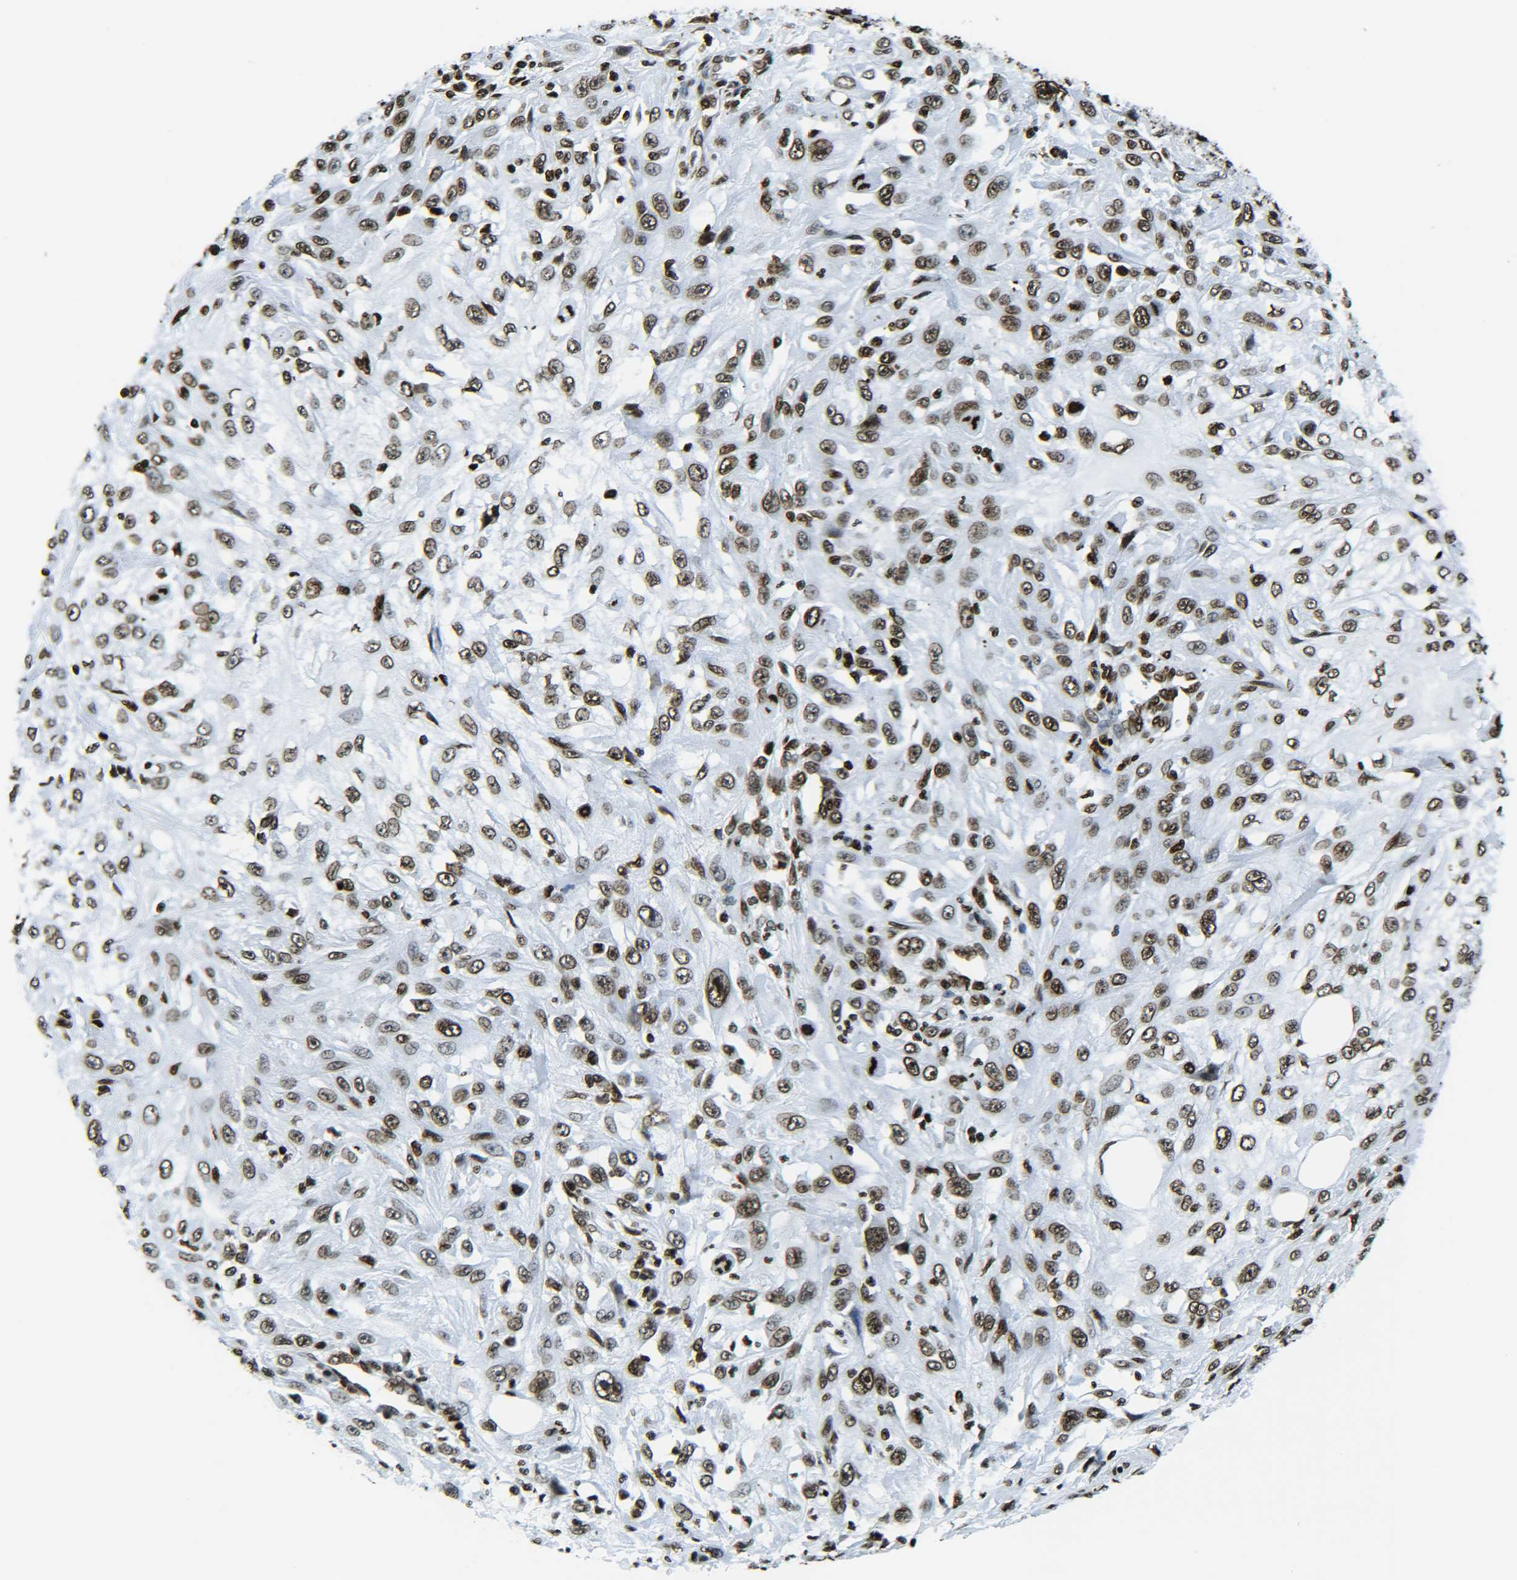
{"staining": {"intensity": "strong", "quantity": ">75%", "location": "nuclear"}, "tissue": "skin cancer", "cell_type": "Tumor cells", "image_type": "cancer", "snomed": [{"axis": "morphology", "description": "Squamous cell carcinoma, NOS"}, {"axis": "topography", "description": "Skin"}], "caption": "This histopathology image exhibits IHC staining of human squamous cell carcinoma (skin), with high strong nuclear expression in about >75% of tumor cells.", "gene": "H2AX", "patient": {"sex": "male", "age": 75}}